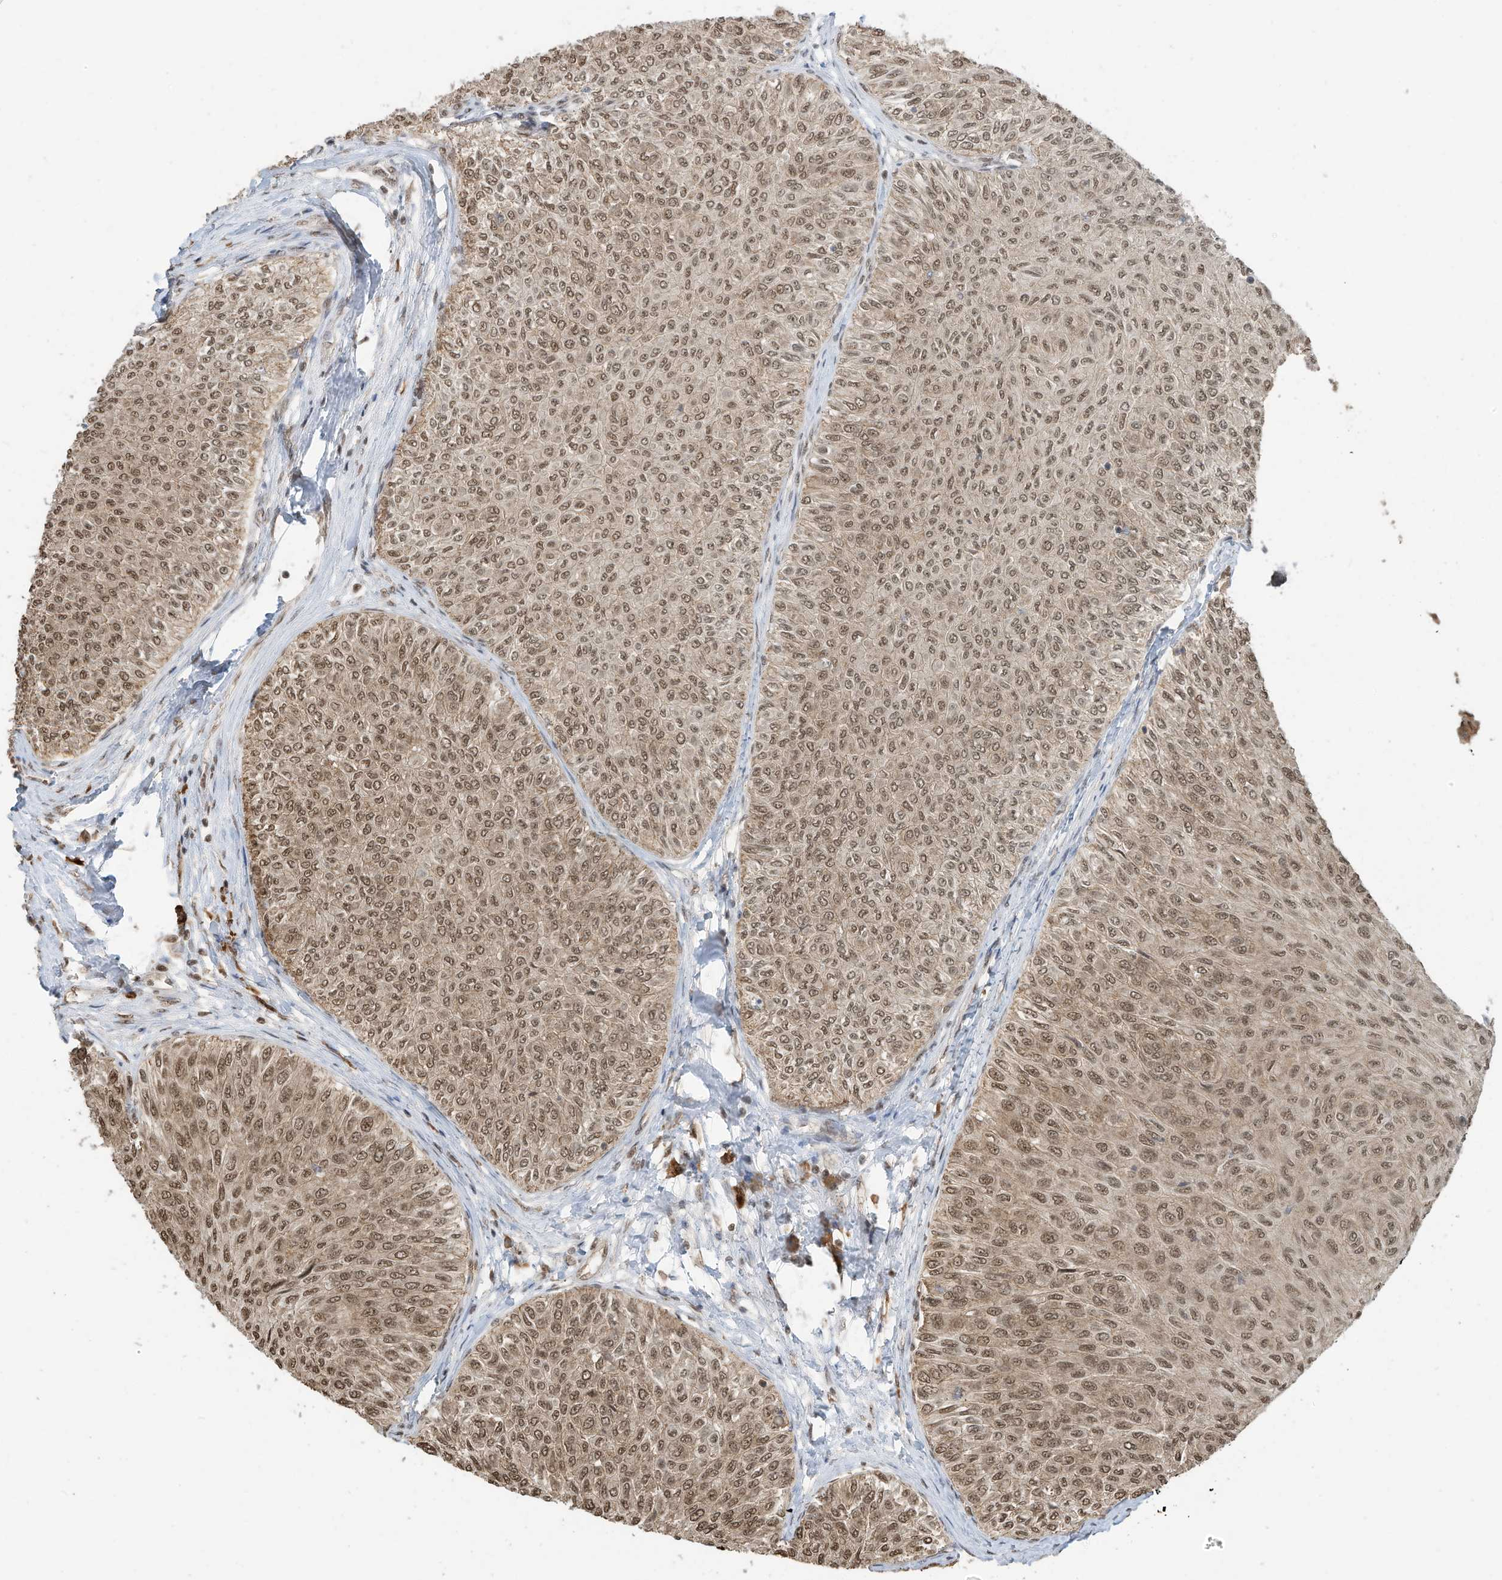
{"staining": {"intensity": "moderate", "quantity": ">75%", "location": "nuclear"}, "tissue": "urothelial cancer", "cell_type": "Tumor cells", "image_type": "cancer", "snomed": [{"axis": "morphology", "description": "Urothelial carcinoma, Low grade"}, {"axis": "topography", "description": "Urinary bladder"}], "caption": "Human urothelial cancer stained for a protein (brown) exhibits moderate nuclear positive expression in approximately >75% of tumor cells.", "gene": "ZNF195", "patient": {"sex": "male", "age": 78}}